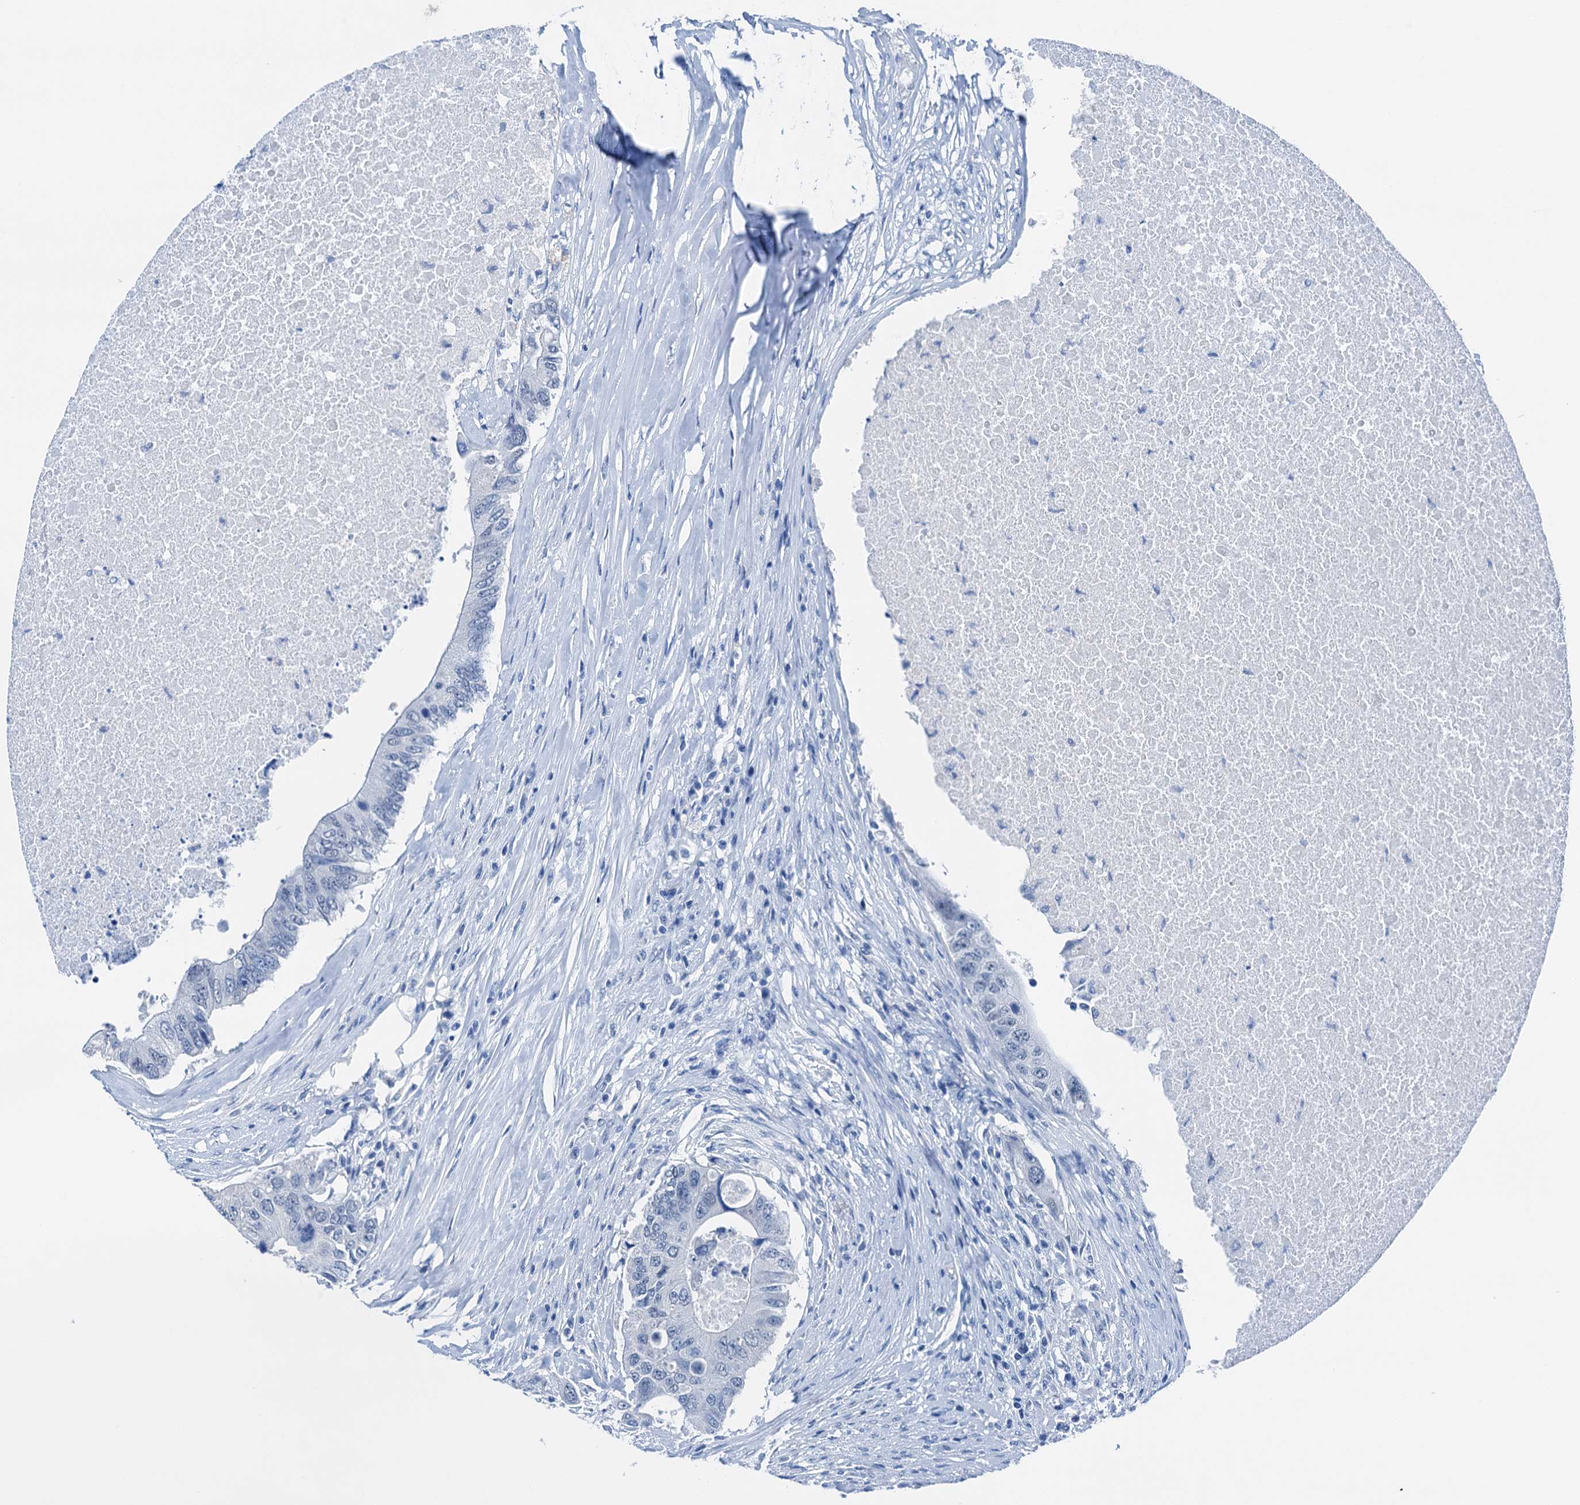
{"staining": {"intensity": "negative", "quantity": "none", "location": "none"}, "tissue": "colorectal cancer", "cell_type": "Tumor cells", "image_type": "cancer", "snomed": [{"axis": "morphology", "description": "Adenocarcinoma, NOS"}, {"axis": "topography", "description": "Colon"}], "caption": "This is a photomicrograph of immunohistochemistry staining of adenocarcinoma (colorectal), which shows no expression in tumor cells.", "gene": "CBLN3", "patient": {"sex": "male", "age": 71}}